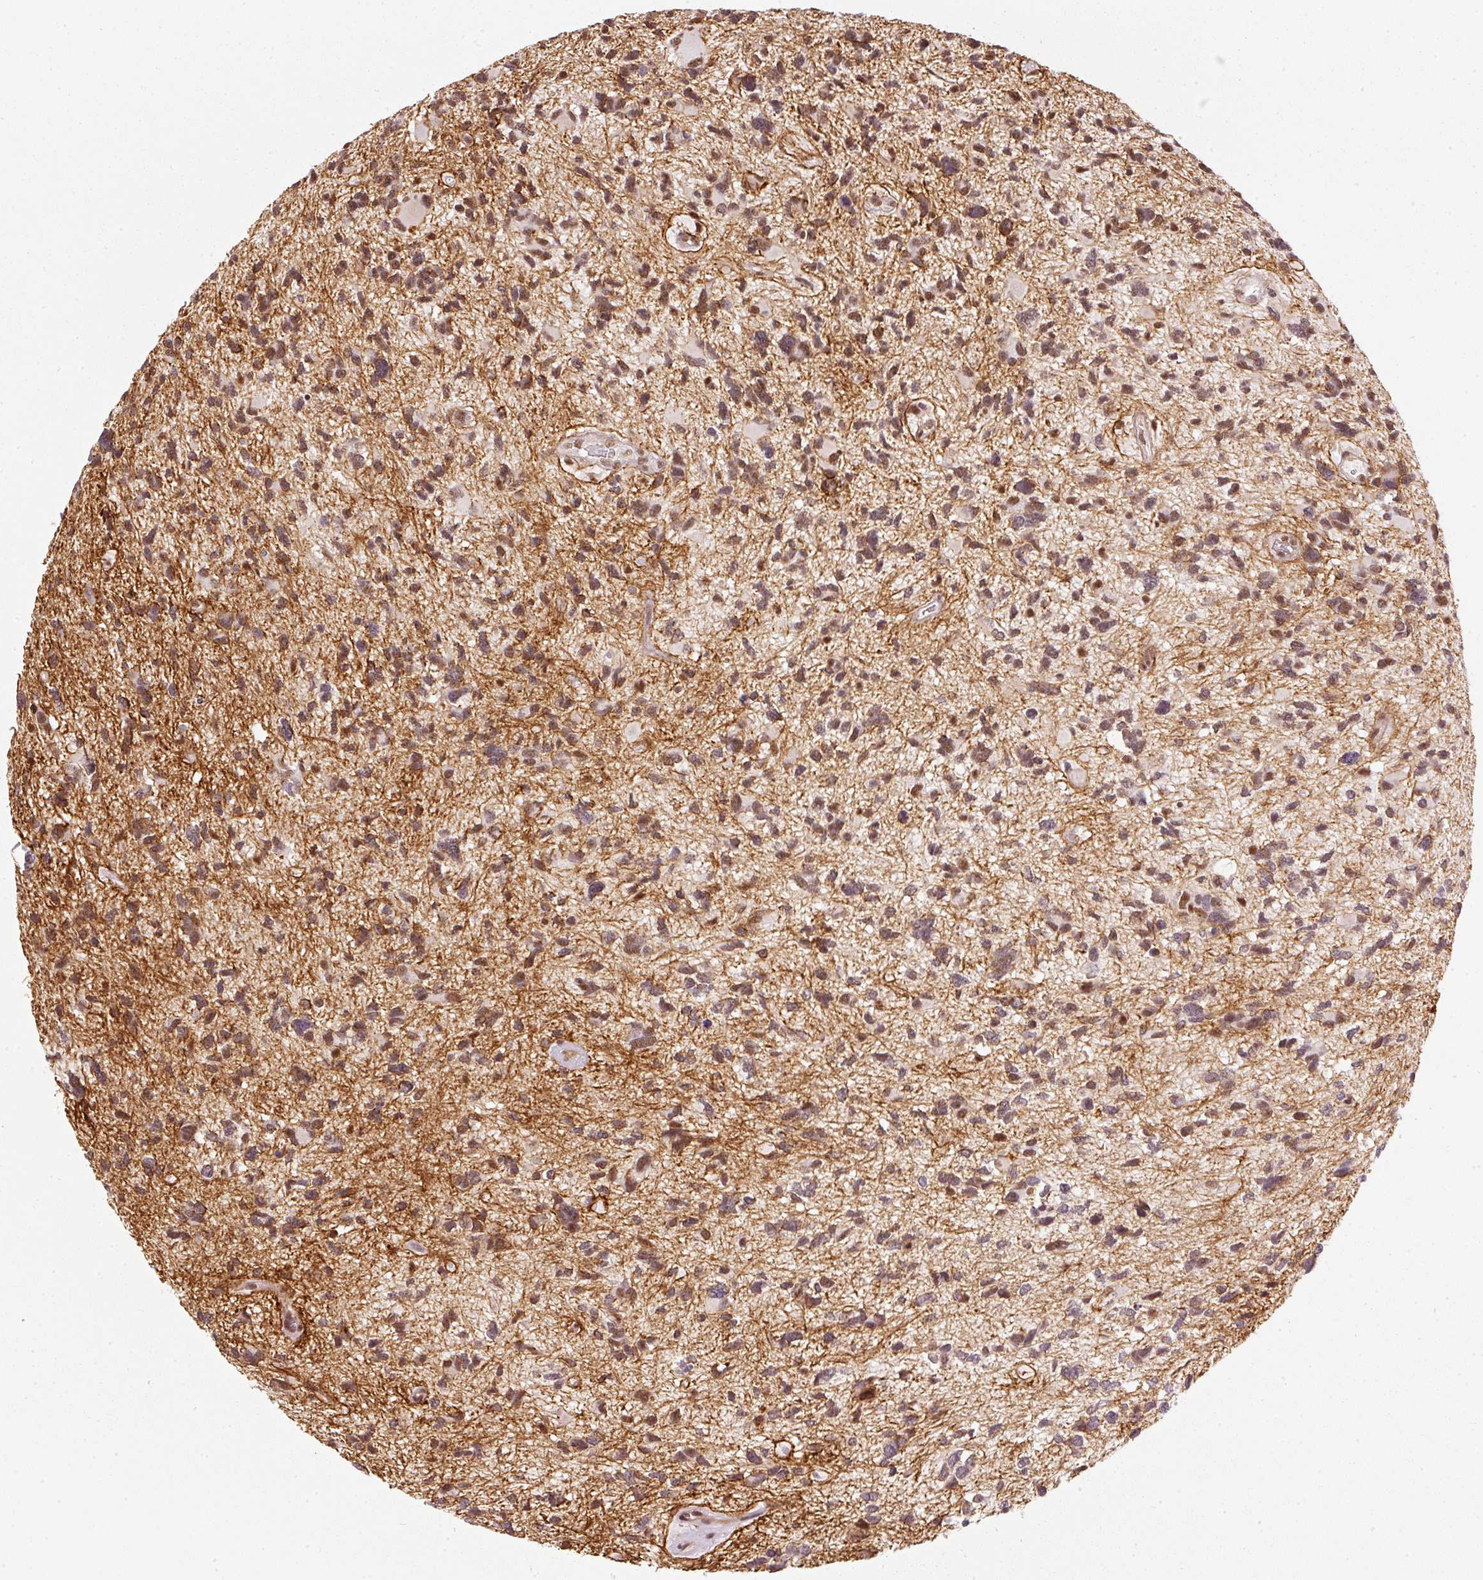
{"staining": {"intensity": "strong", "quantity": "25%-75%", "location": "nuclear"}, "tissue": "glioma", "cell_type": "Tumor cells", "image_type": "cancer", "snomed": [{"axis": "morphology", "description": "Glioma, malignant, High grade"}, {"axis": "topography", "description": "Brain"}], "caption": "A photomicrograph showing strong nuclear expression in approximately 25%-75% of tumor cells in malignant glioma (high-grade), as visualized by brown immunohistochemical staining.", "gene": "THOC6", "patient": {"sex": "female", "age": 11}}